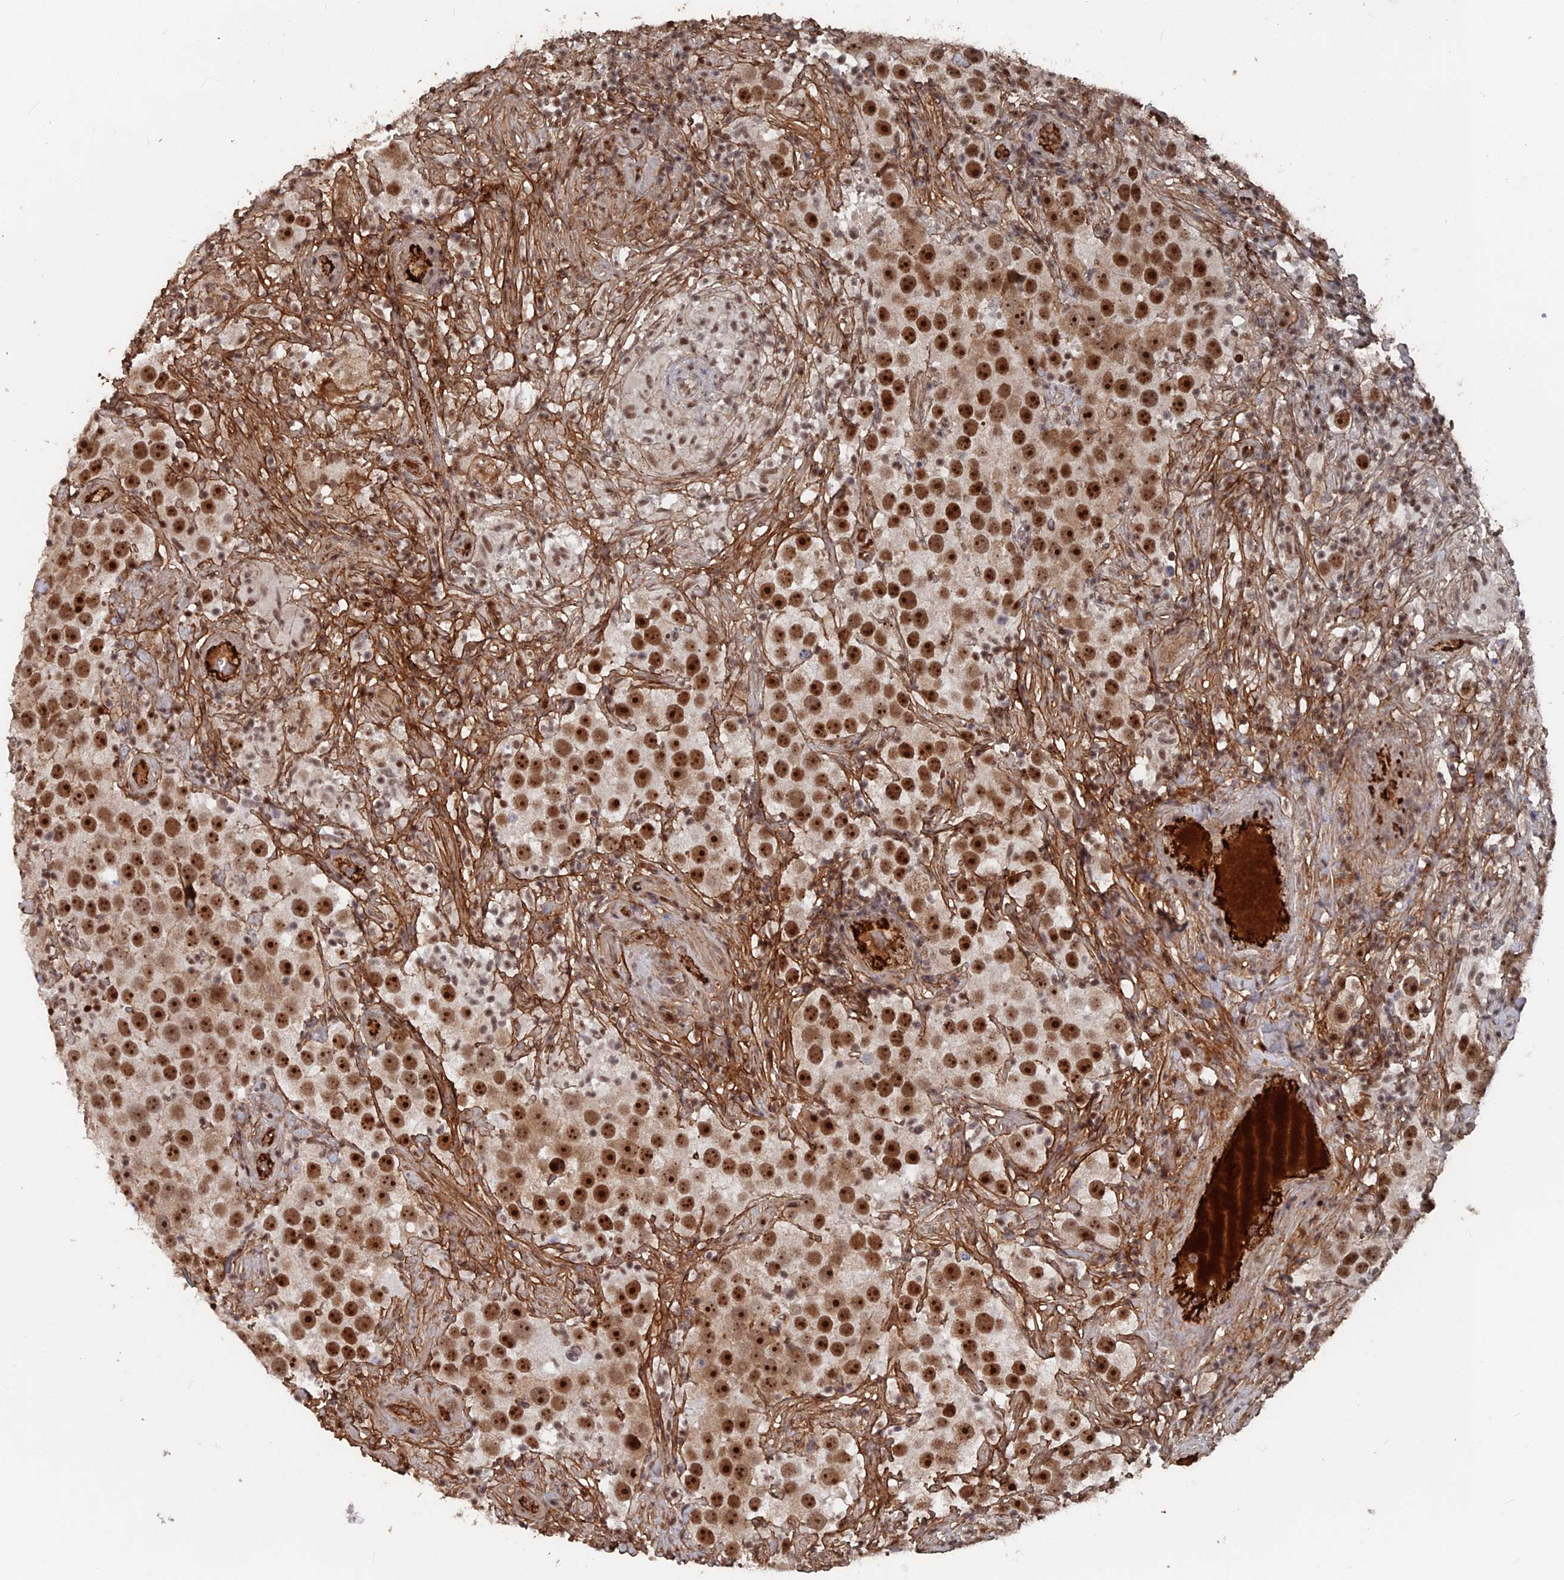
{"staining": {"intensity": "strong", "quantity": ">75%", "location": "nuclear"}, "tissue": "testis cancer", "cell_type": "Tumor cells", "image_type": "cancer", "snomed": [{"axis": "morphology", "description": "Seminoma, NOS"}, {"axis": "topography", "description": "Testis"}], "caption": "Testis cancer stained with a brown dye demonstrates strong nuclear positive expression in approximately >75% of tumor cells.", "gene": "SH3D21", "patient": {"sex": "male", "age": 49}}